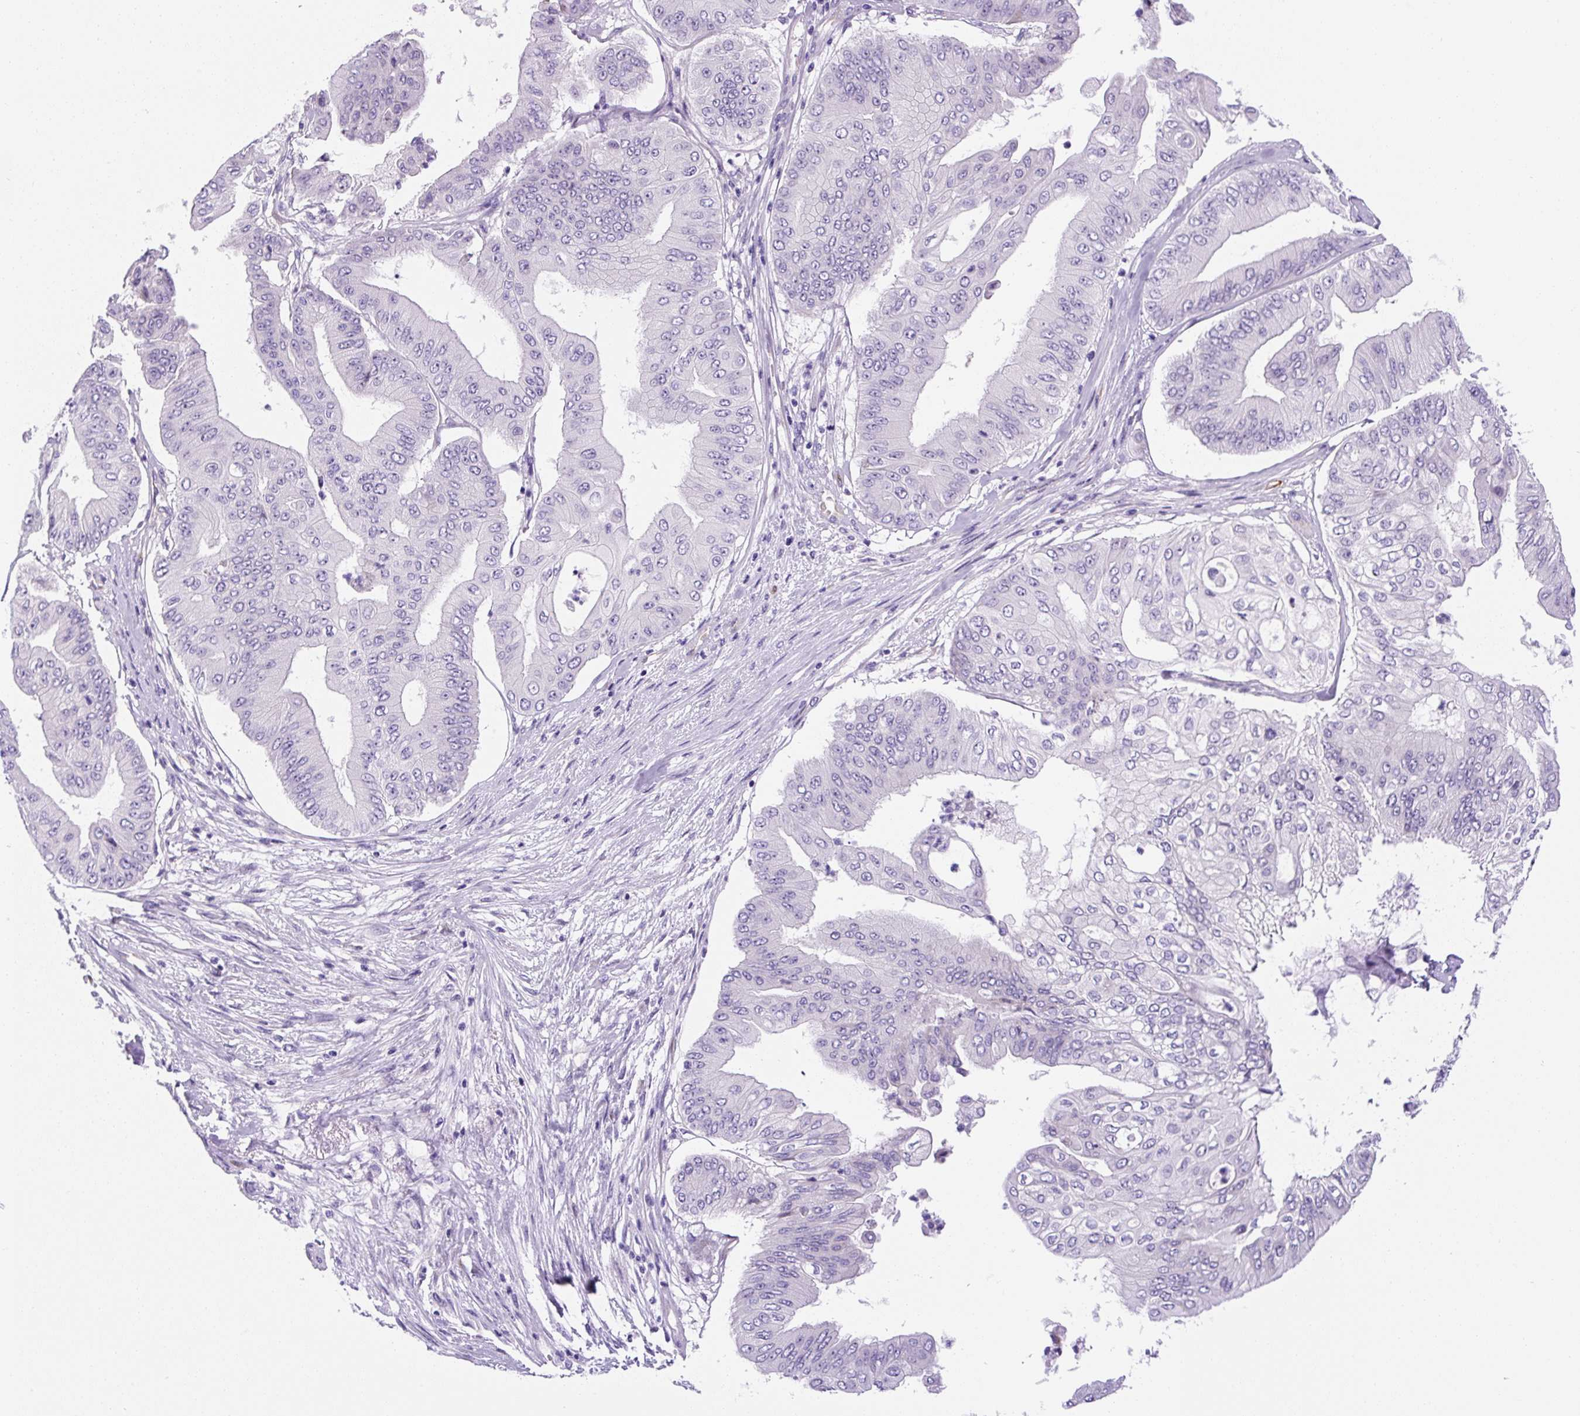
{"staining": {"intensity": "negative", "quantity": "none", "location": "none"}, "tissue": "pancreatic cancer", "cell_type": "Tumor cells", "image_type": "cancer", "snomed": [{"axis": "morphology", "description": "Adenocarcinoma, NOS"}, {"axis": "topography", "description": "Pancreas"}], "caption": "Adenocarcinoma (pancreatic) was stained to show a protein in brown. There is no significant expression in tumor cells.", "gene": "ASB4", "patient": {"sex": "female", "age": 77}}